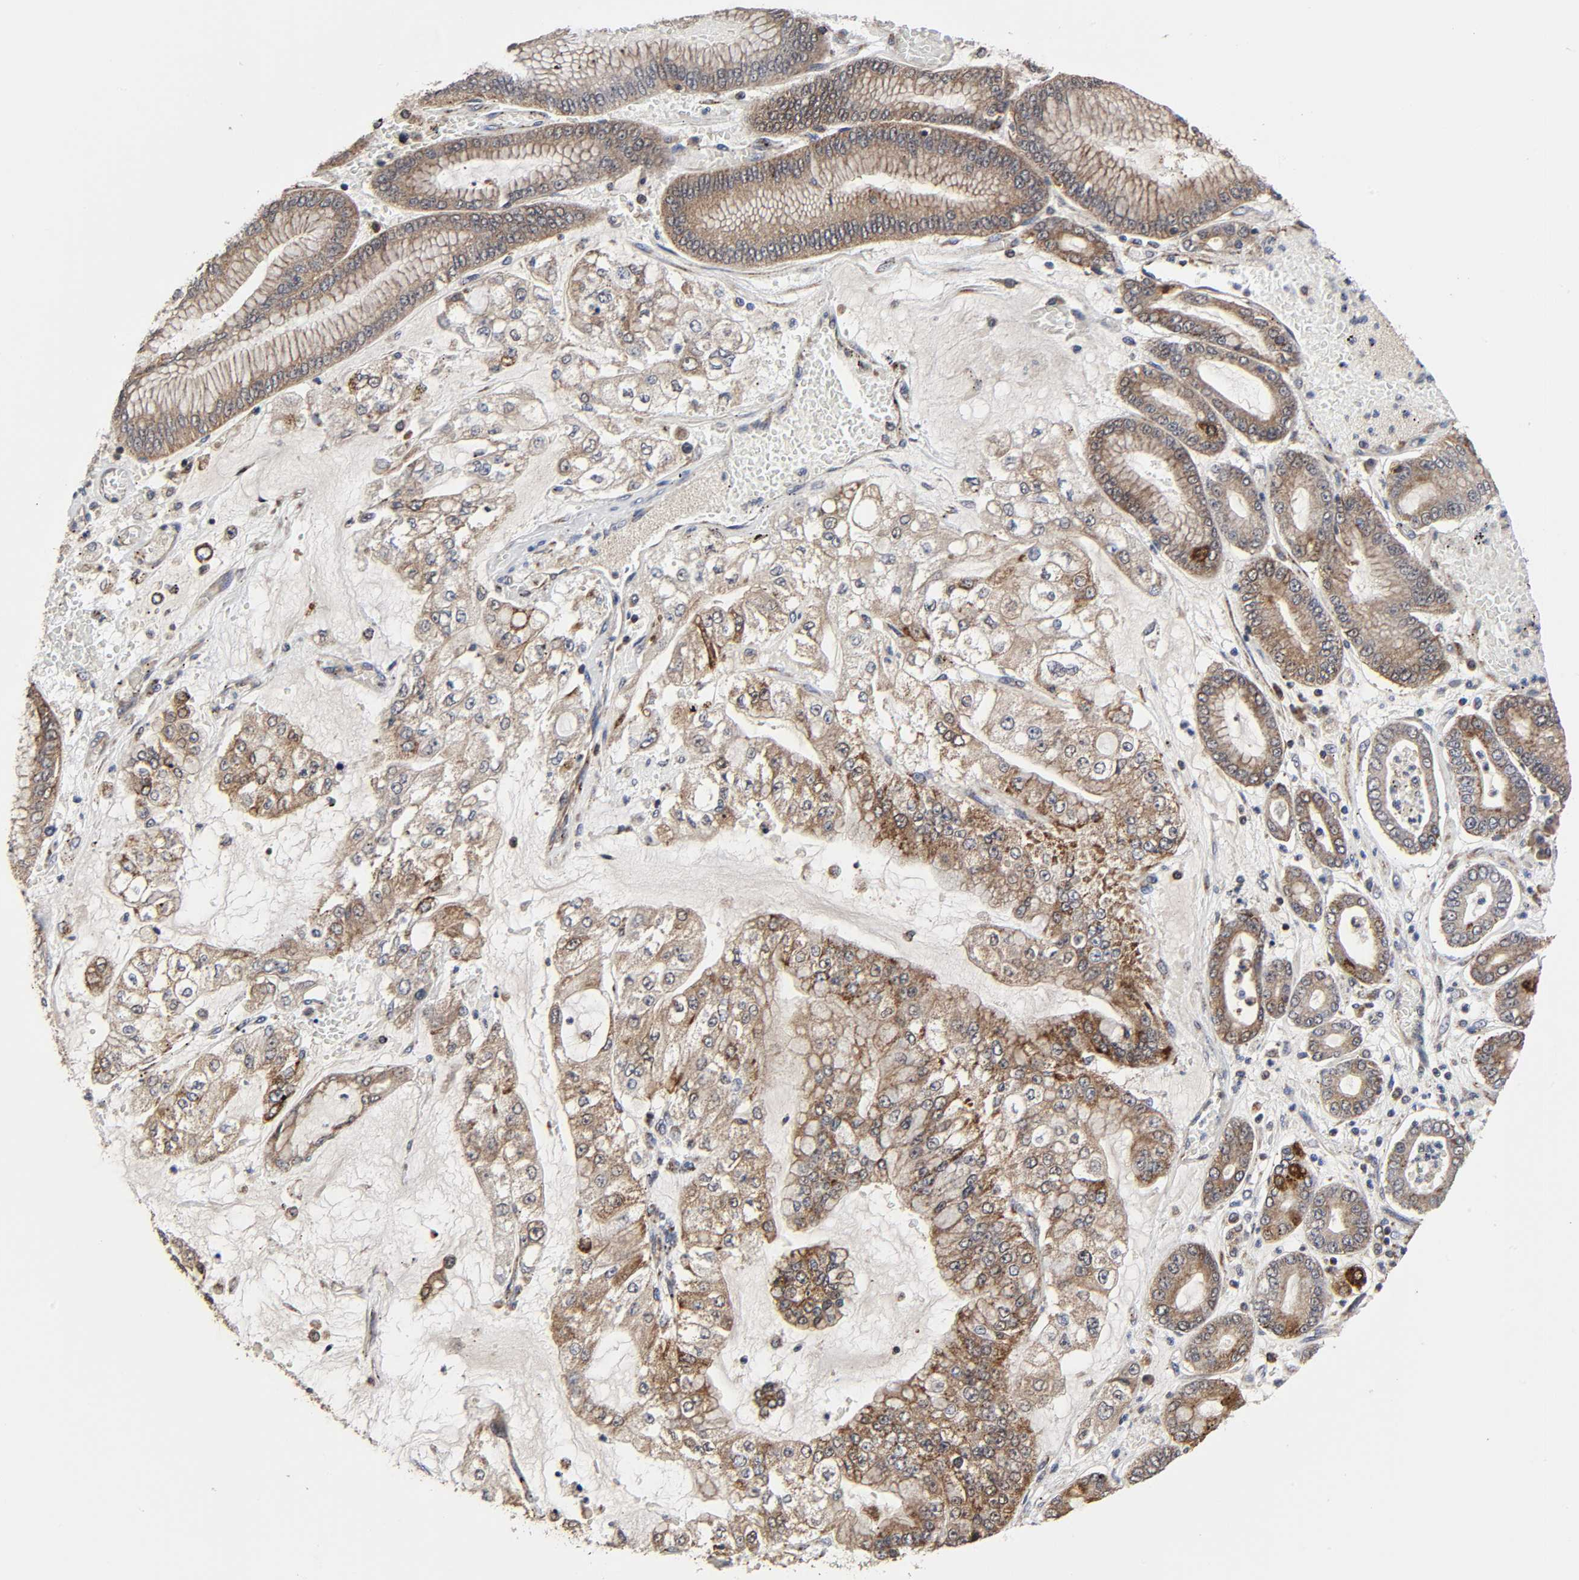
{"staining": {"intensity": "moderate", "quantity": ">75%", "location": "cytoplasmic/membranous"}, "tissue": "stomach cancer", "cell_type": "Tumor cells", "image_type": "cancer", "snomed": [{"axis": "morphology", "description": "Normal tissue, NOS"}, {"axis": "morphology", "description": "Adenocarcinoma, NOS"}, {"axis": "topography", "description": "Stomach, upper"}, {"axis": "topography", "description": "Stomach"}], "caption": "Tumor cells demonstrate medium levels of moderate cytoplasmic/membranous staining in approximately >75% of cells in stomach cancer.", "gene": "COX6B1", "patient": {"sex": "male", "age": 76}}